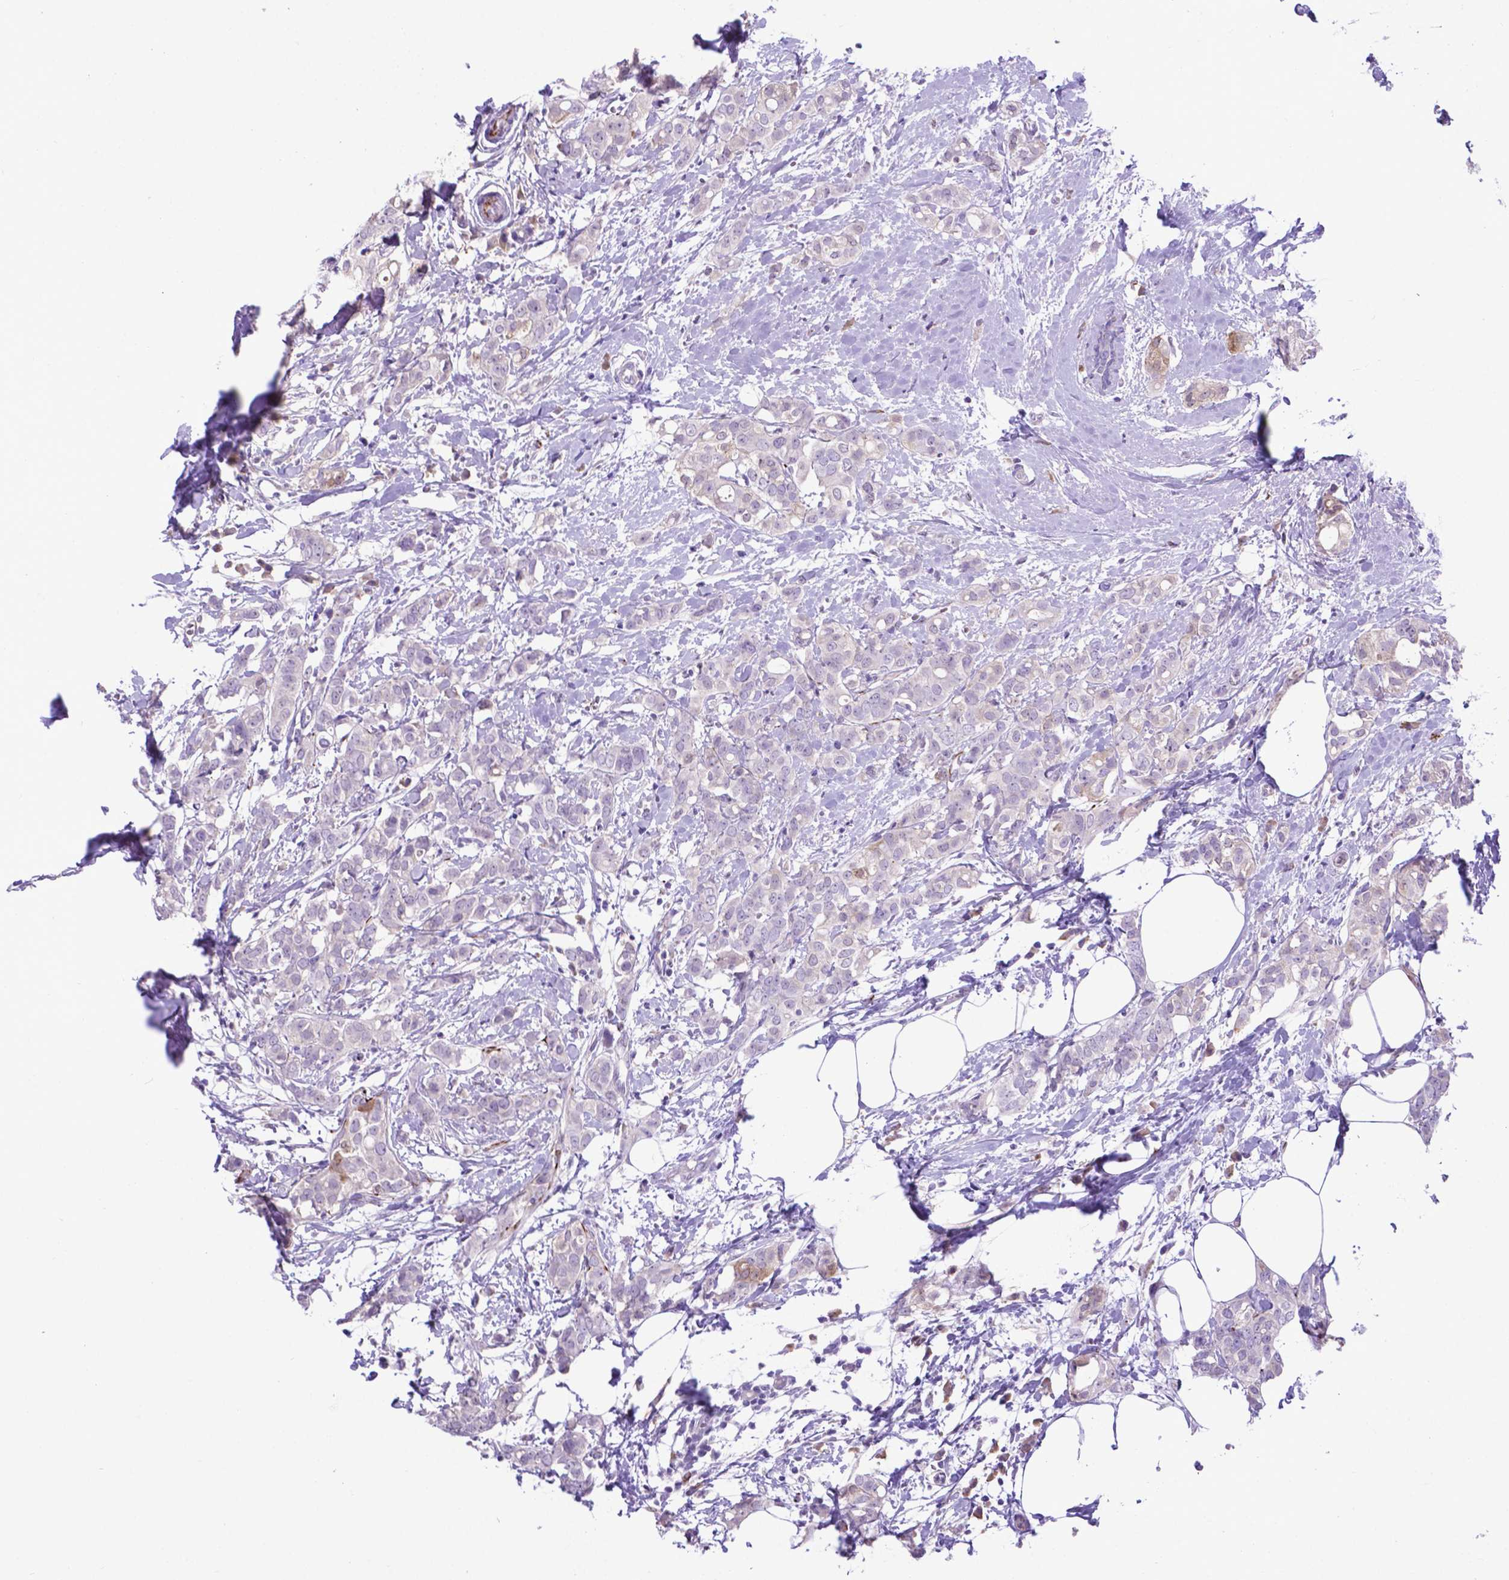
{"staining": {"intensity": "negative", "quantity": "none", "location": "none"}, "tissue": "breast cancer", "cell_type": "Tumor cells", "image_type": "cancer", "snomed": [{"axis": "morphology", "description": "Duct carcinoma"}, {"axis": "topography", "description": "Breast"}], "caption": "A high-resolution image shows immunohistochemistry (IHC) staining of breast infiltrating ductal carcinoma, which displays no significant positivity in tumor cells.", "gene": "LZTR1", "patient": {"sex": "female", "age": 40}}